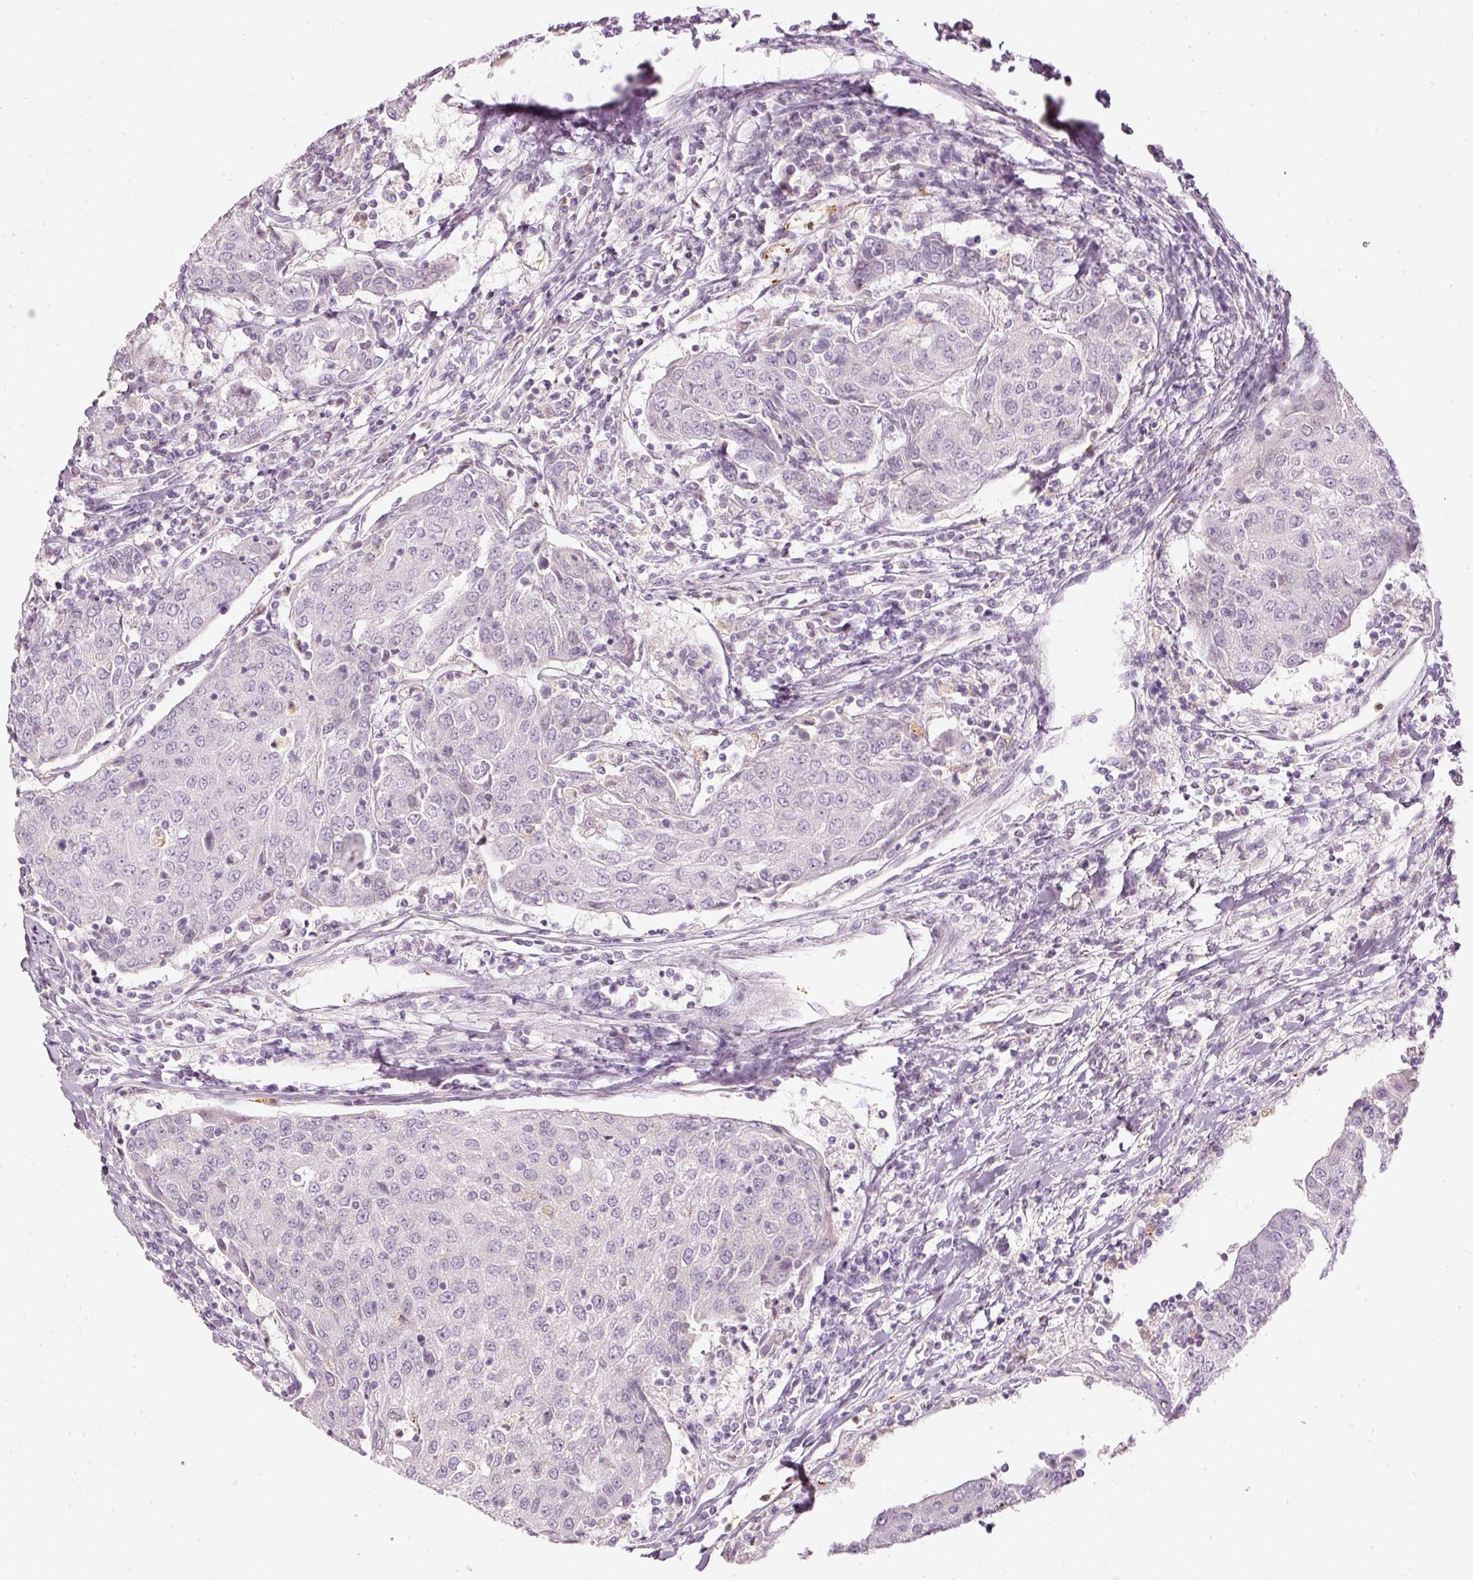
{"staining": {"intensity": "negative", "quantity": "none", "location": "none"}, "tissue": "urothelial cancer", "cell_type": "Tumor cells", "image_type": "cancer", "snomed": [{"axis": "morphology", "description": "Urothelial carcinoma, High grade"}, {"axis": "topography", "description": "Urinary bladder"}], "caption": "There is no significant expression in tumor cells of urothelial cancer.", "gene": "LECT2", "patient": {"sex": "female", "age": 85}}